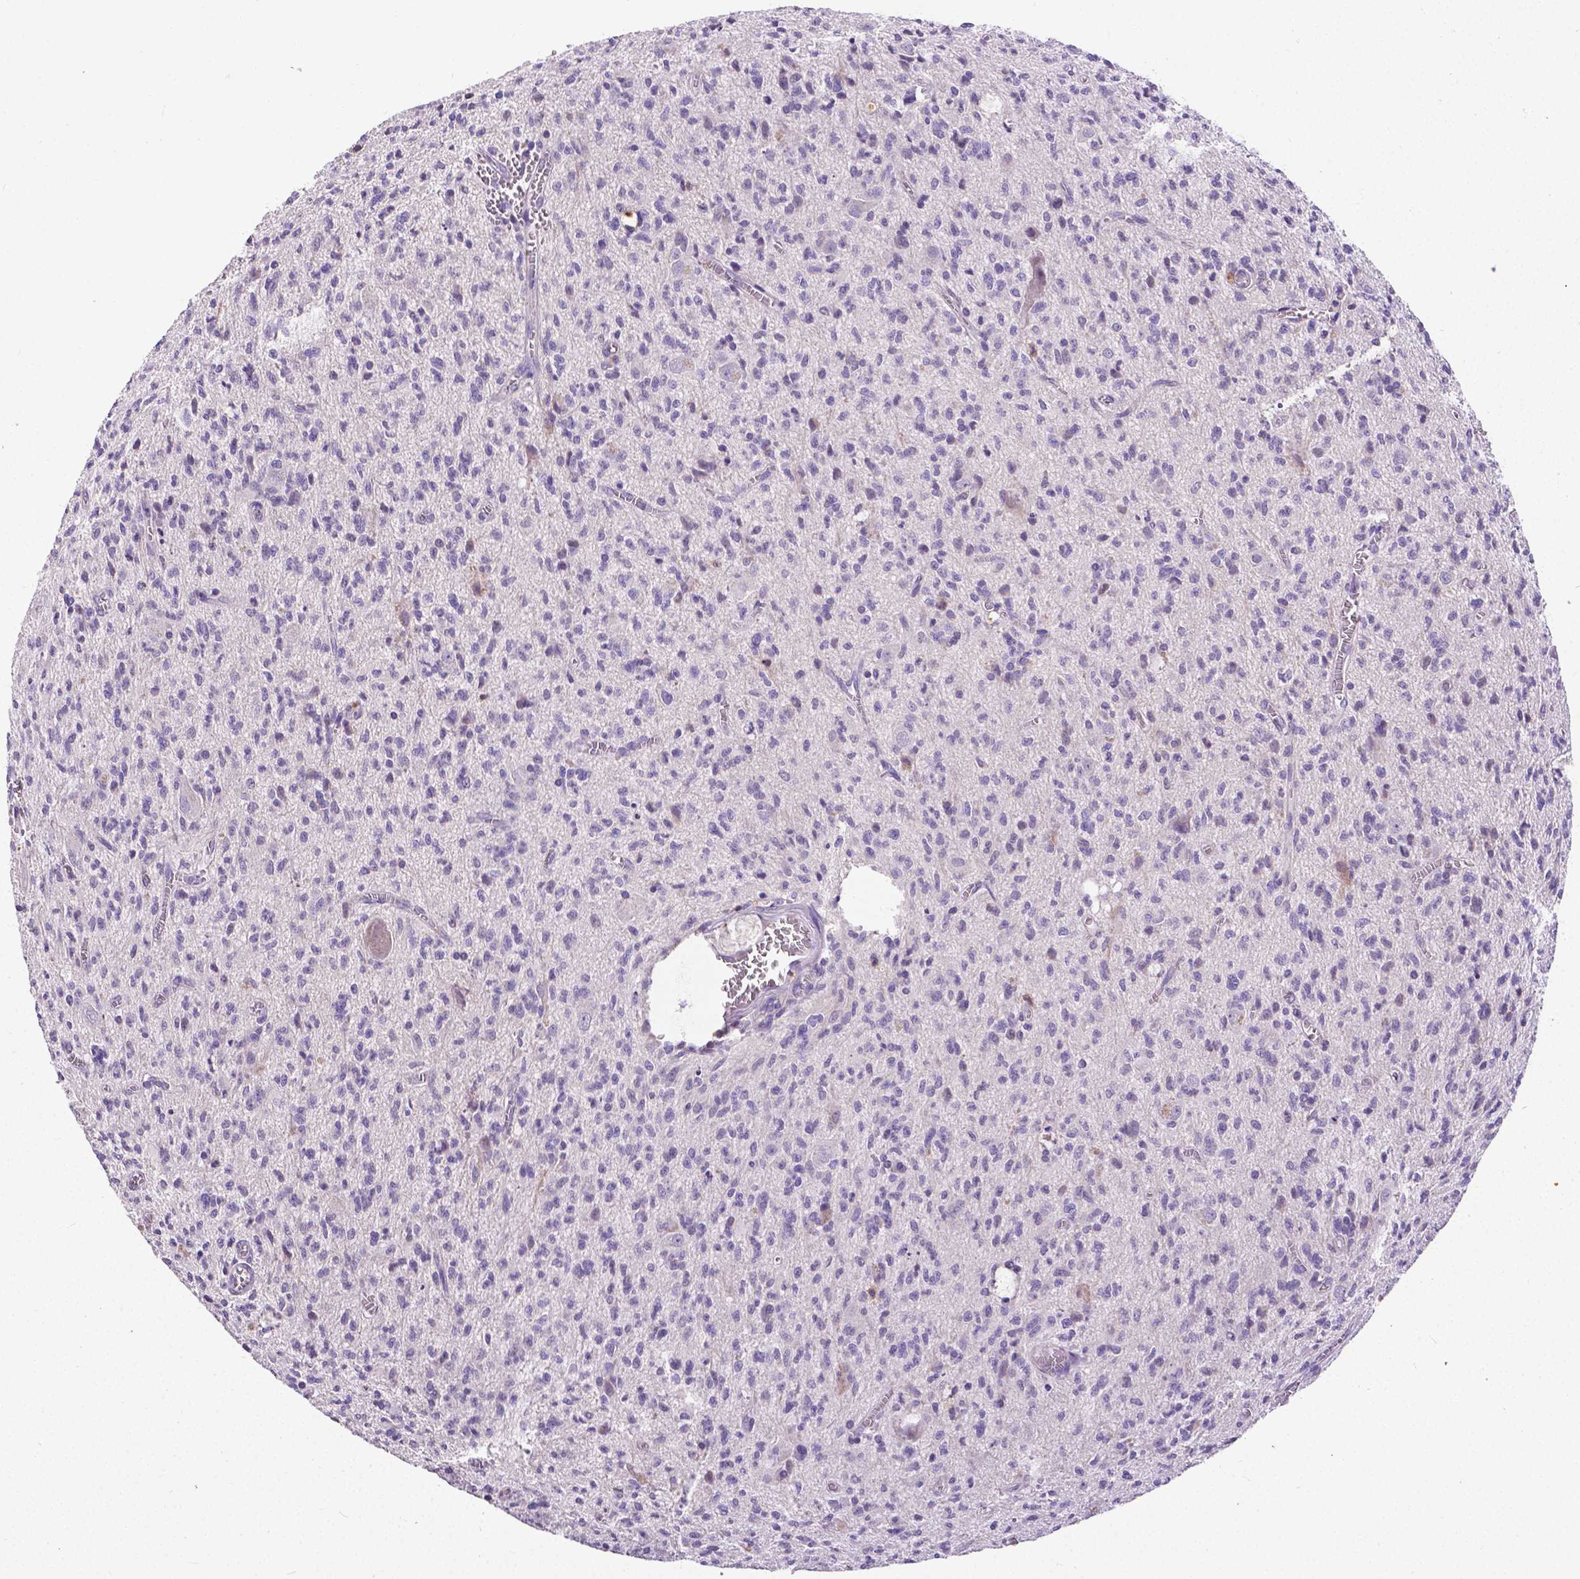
{"staining": {"intensity": "negative", "quantity": "none", "location": "none"}, "tissue": "glioma", "cell_type": "Tumor cells", "image_type": "cancer", "snomed": [{"axis": "morphology", "description": "Glioma, malignant, Low grade"}, {"axis": "topography", "description": "Brain"}], "caption": "Immunohistochemistry (IHC) histopathology image of glioma stained for a protein (brown), which demonstrates no expression in tumor cells.", "gene": "CD4", "patient": {"sex": "male", "age": 64}}